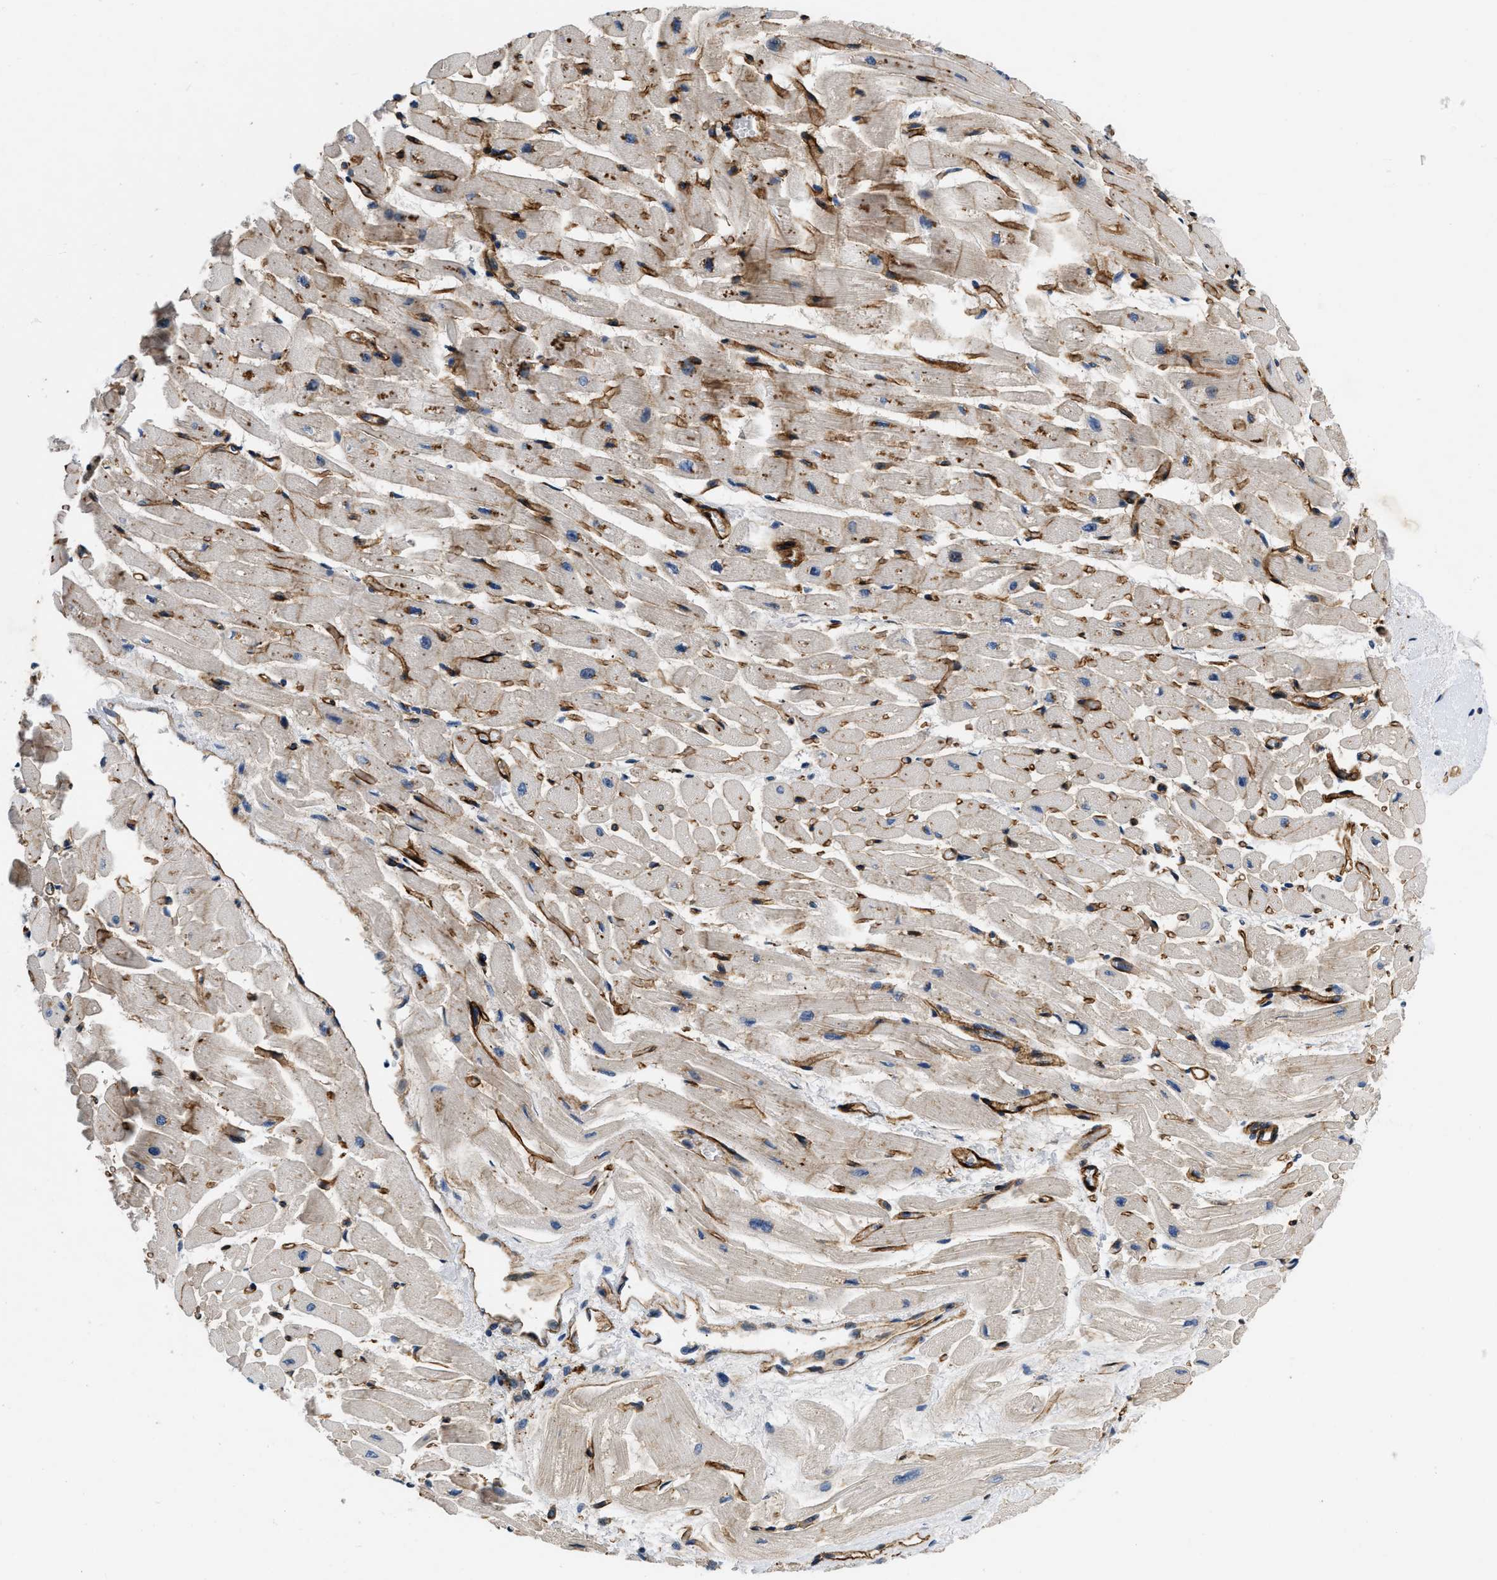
{"staining": {"intensity": "weak", "quantity": ">75%", "location": "cytoplasmic/membranous"}, "tissue": "heart muscle", "cell_type": "Cardiomyocytes", "image_type": "normal", "snomed": [{"axis": "morphology", "description": "Normal tissue, NOS"}, {"axis": "topography", "description": "Heart"}], "caption": "IHC of normal human heart muscle exhibits low levels of weak cytoplasmic/membranous positivity in about >75% of cardiomyocytes. (Stains: DAB (3,3'-diaminobenzidine) in brown, nuclei in blue, Microscopy: brightfield microscopy at high magnification).", "gene": "NME6", "patient": {"sex": "male", "age": 45}}